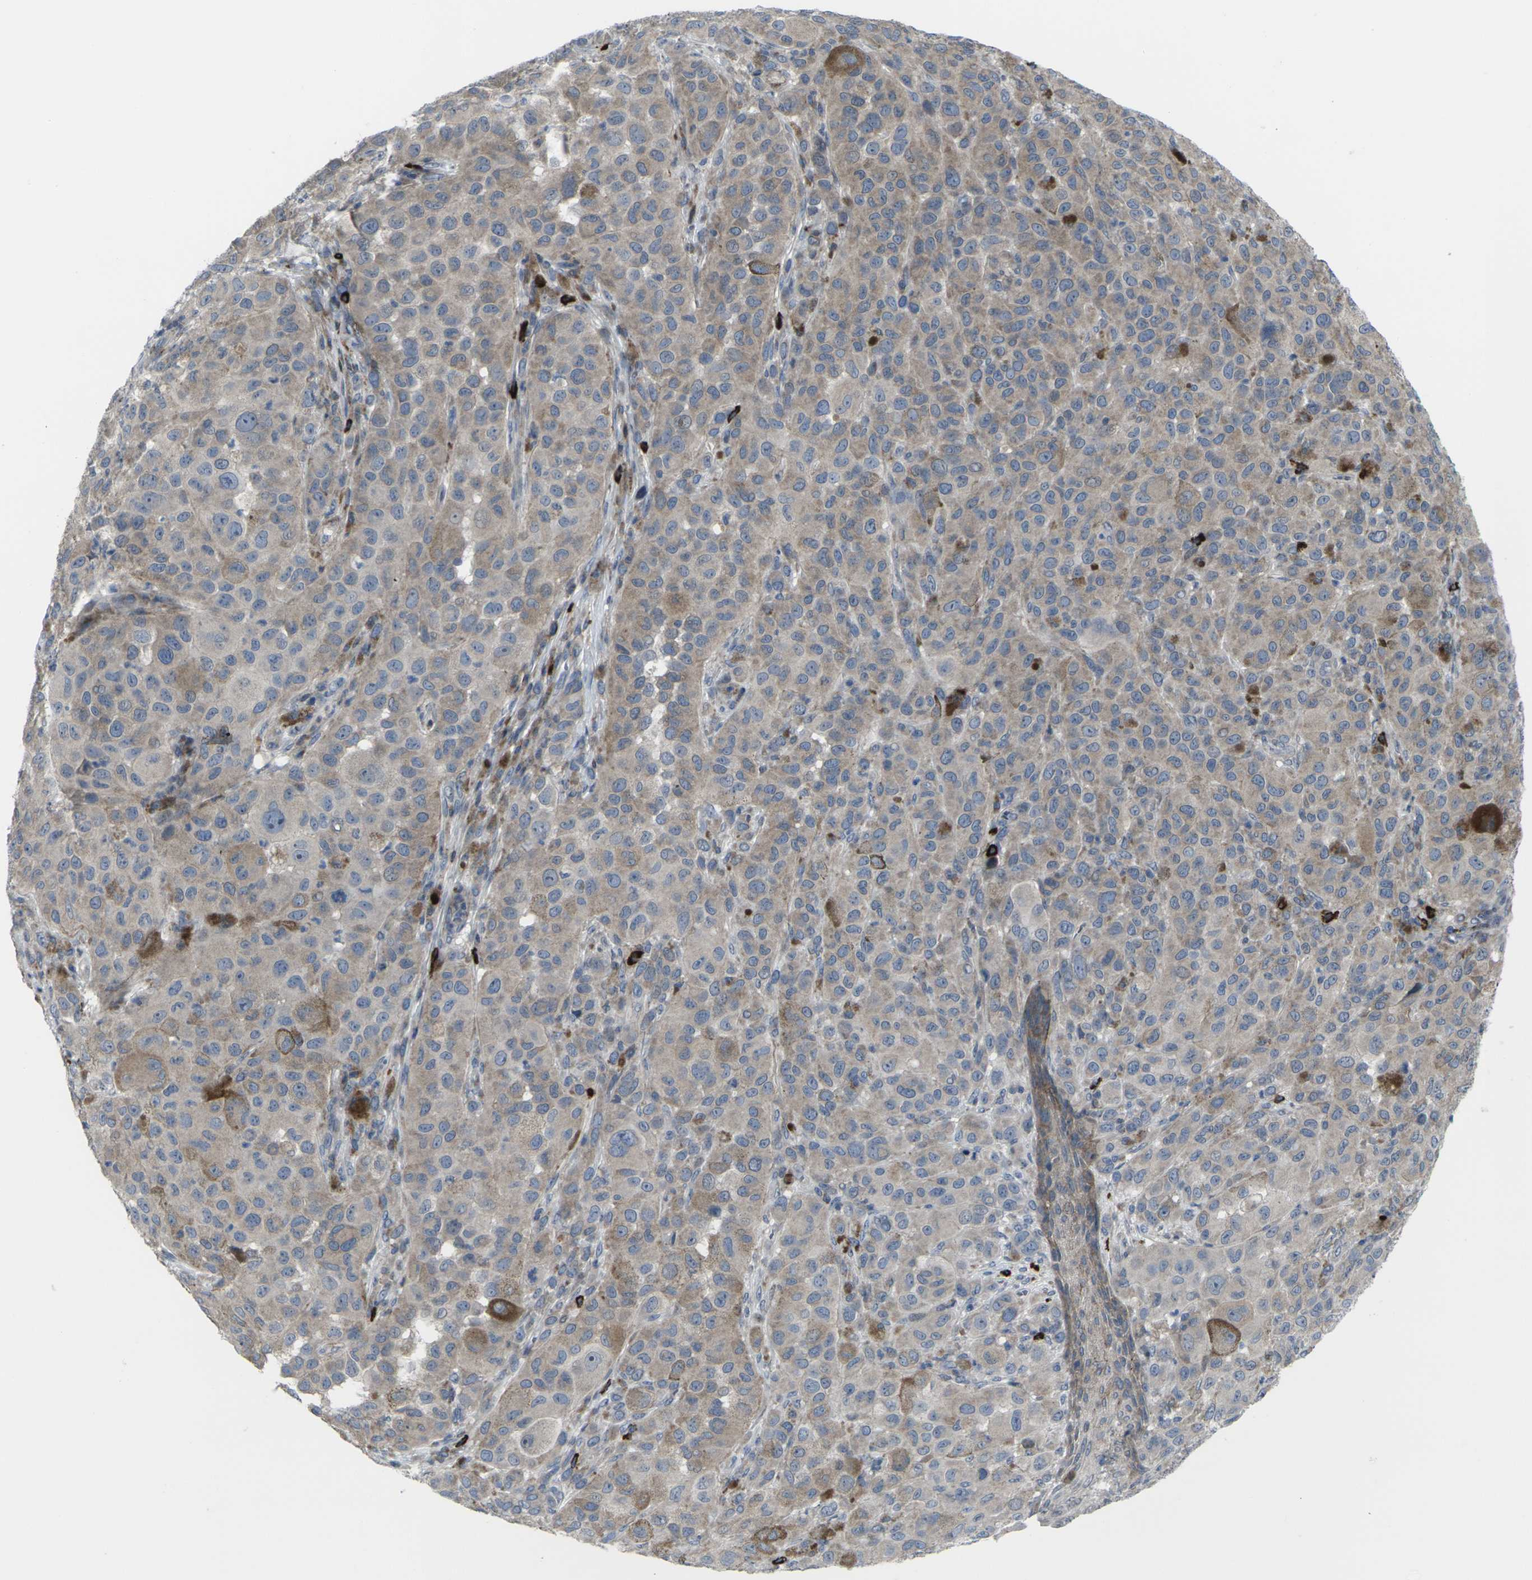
{"staining": {"intensity": "weak", "quantity": ">75%", "location": "cytoplasmic/membranous"}, "tissue": "melanoma", "cell_type": "Tumor cells", "image_type": "cancer", "snomed": [{"axis": "morphology", "description": "Malignant melanoma, NOS"}, {"axis": "topography", "description": "Skin"}], "caption": "Weak cytoplasmic/membranous protein expression is appreciated in about >75% of tumor cells in malignant melanoma.", "gene": "CCR10", "patient": {"sex": "male", "age": 96}}